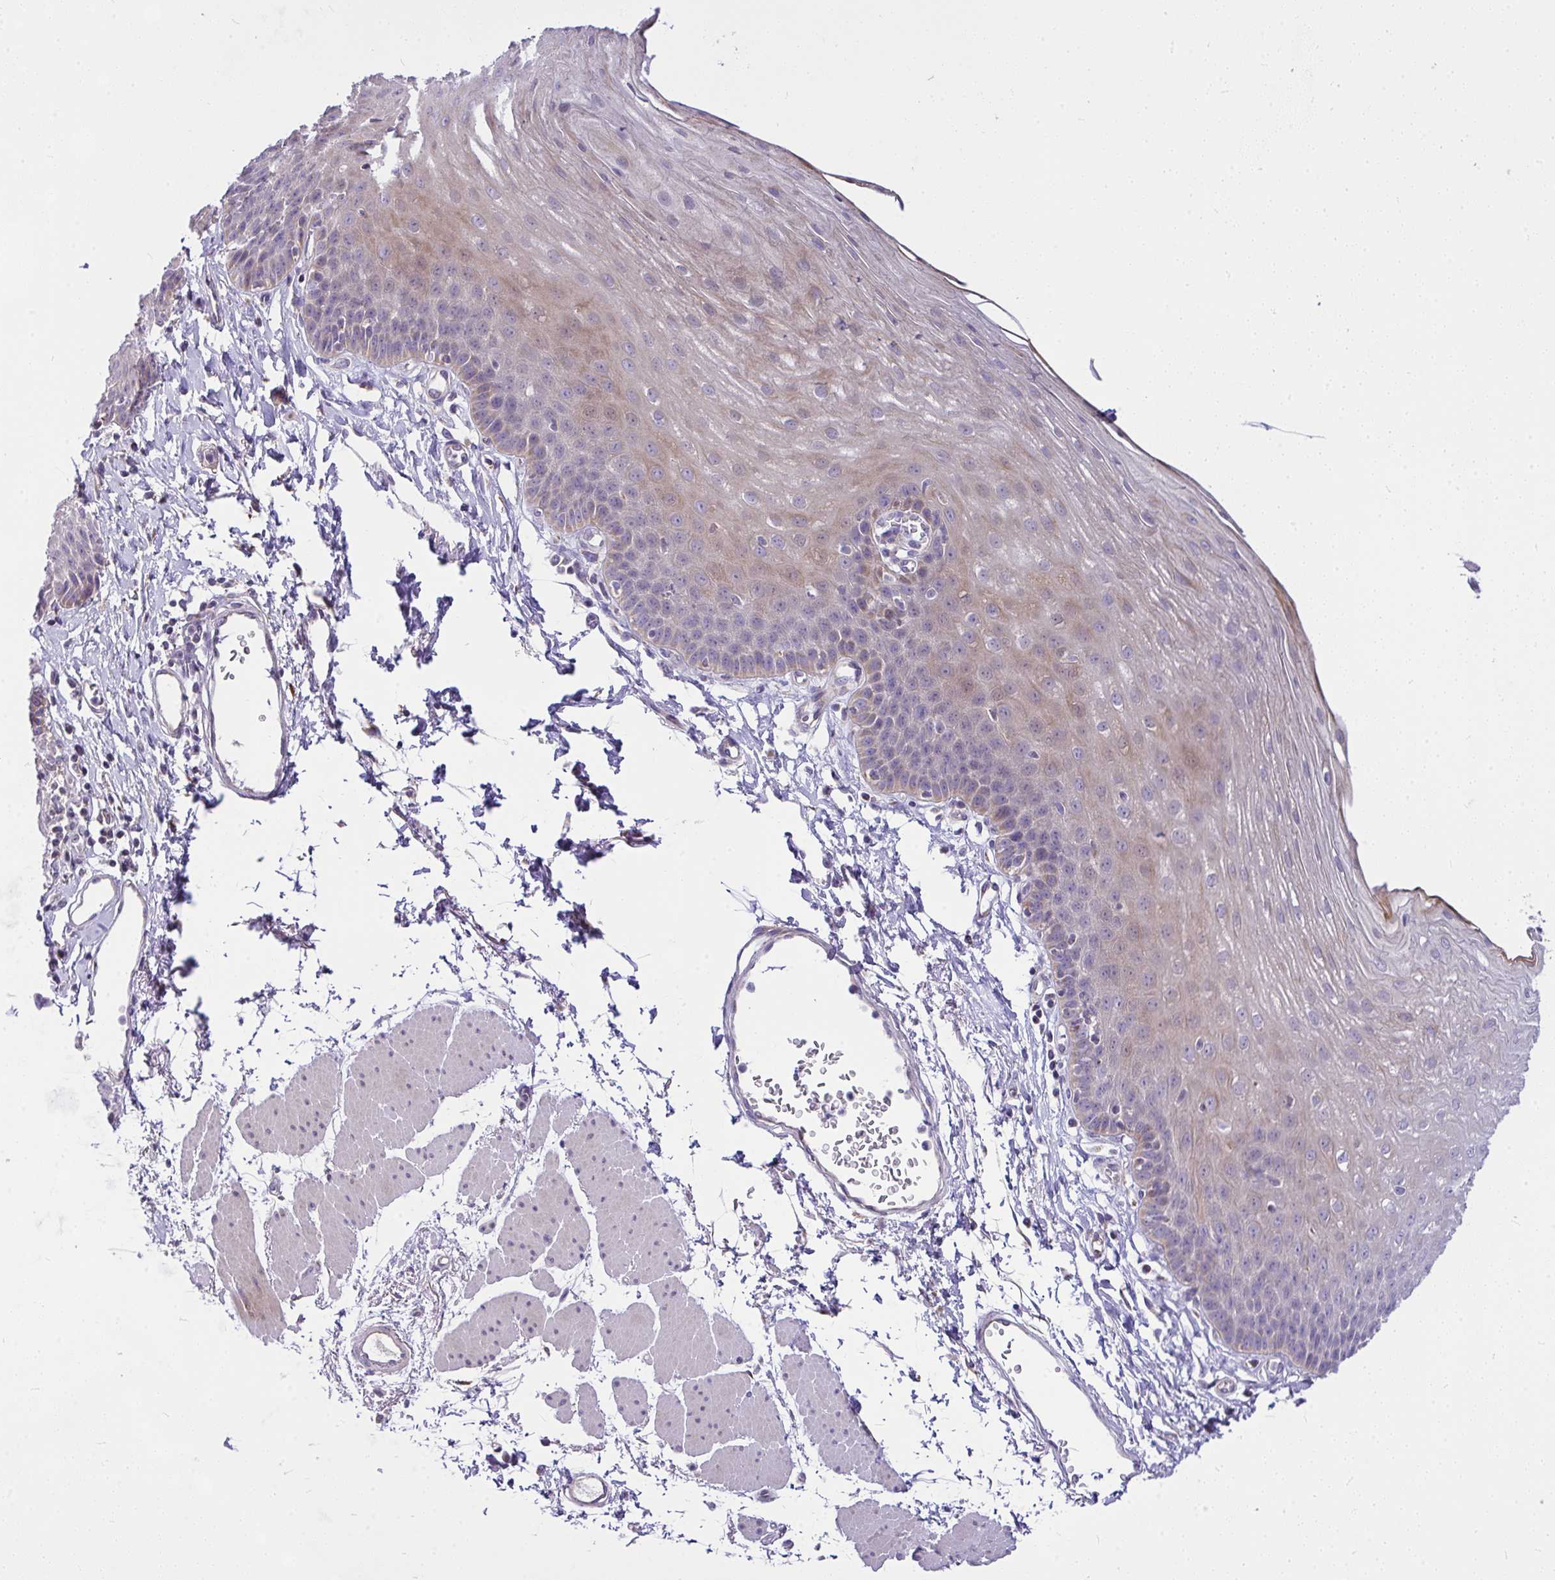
{"staining": {"intensity": "weak", "quantity": "25%-75%", "location": "cytoplasmic/membranous"}, "tissue": "esophagus", "cell_type": "Squamous epithelial cells", "image_type": "normal", "snomed": [{"axis": "morphology", "description": "Normal tissue, NOS"}, {"axis": "topography", "description": "Esophagus"}], "caption": "Immunohistochemistry (DAB (3,3'-diaminobenzidine)) staining of unremarkable esophagus displays weak cytoplasmic/membranous protein positivity in approximately 25%-75% of squamous epithelial cells. Using DAB (3,3'-diaminobenzidine) (brown) and hematoxylin (blue) stains, captured at high magnification using brightfield microscopy.", "gene": "CEP63", "patient": {"sex": "female", "age": 81}}